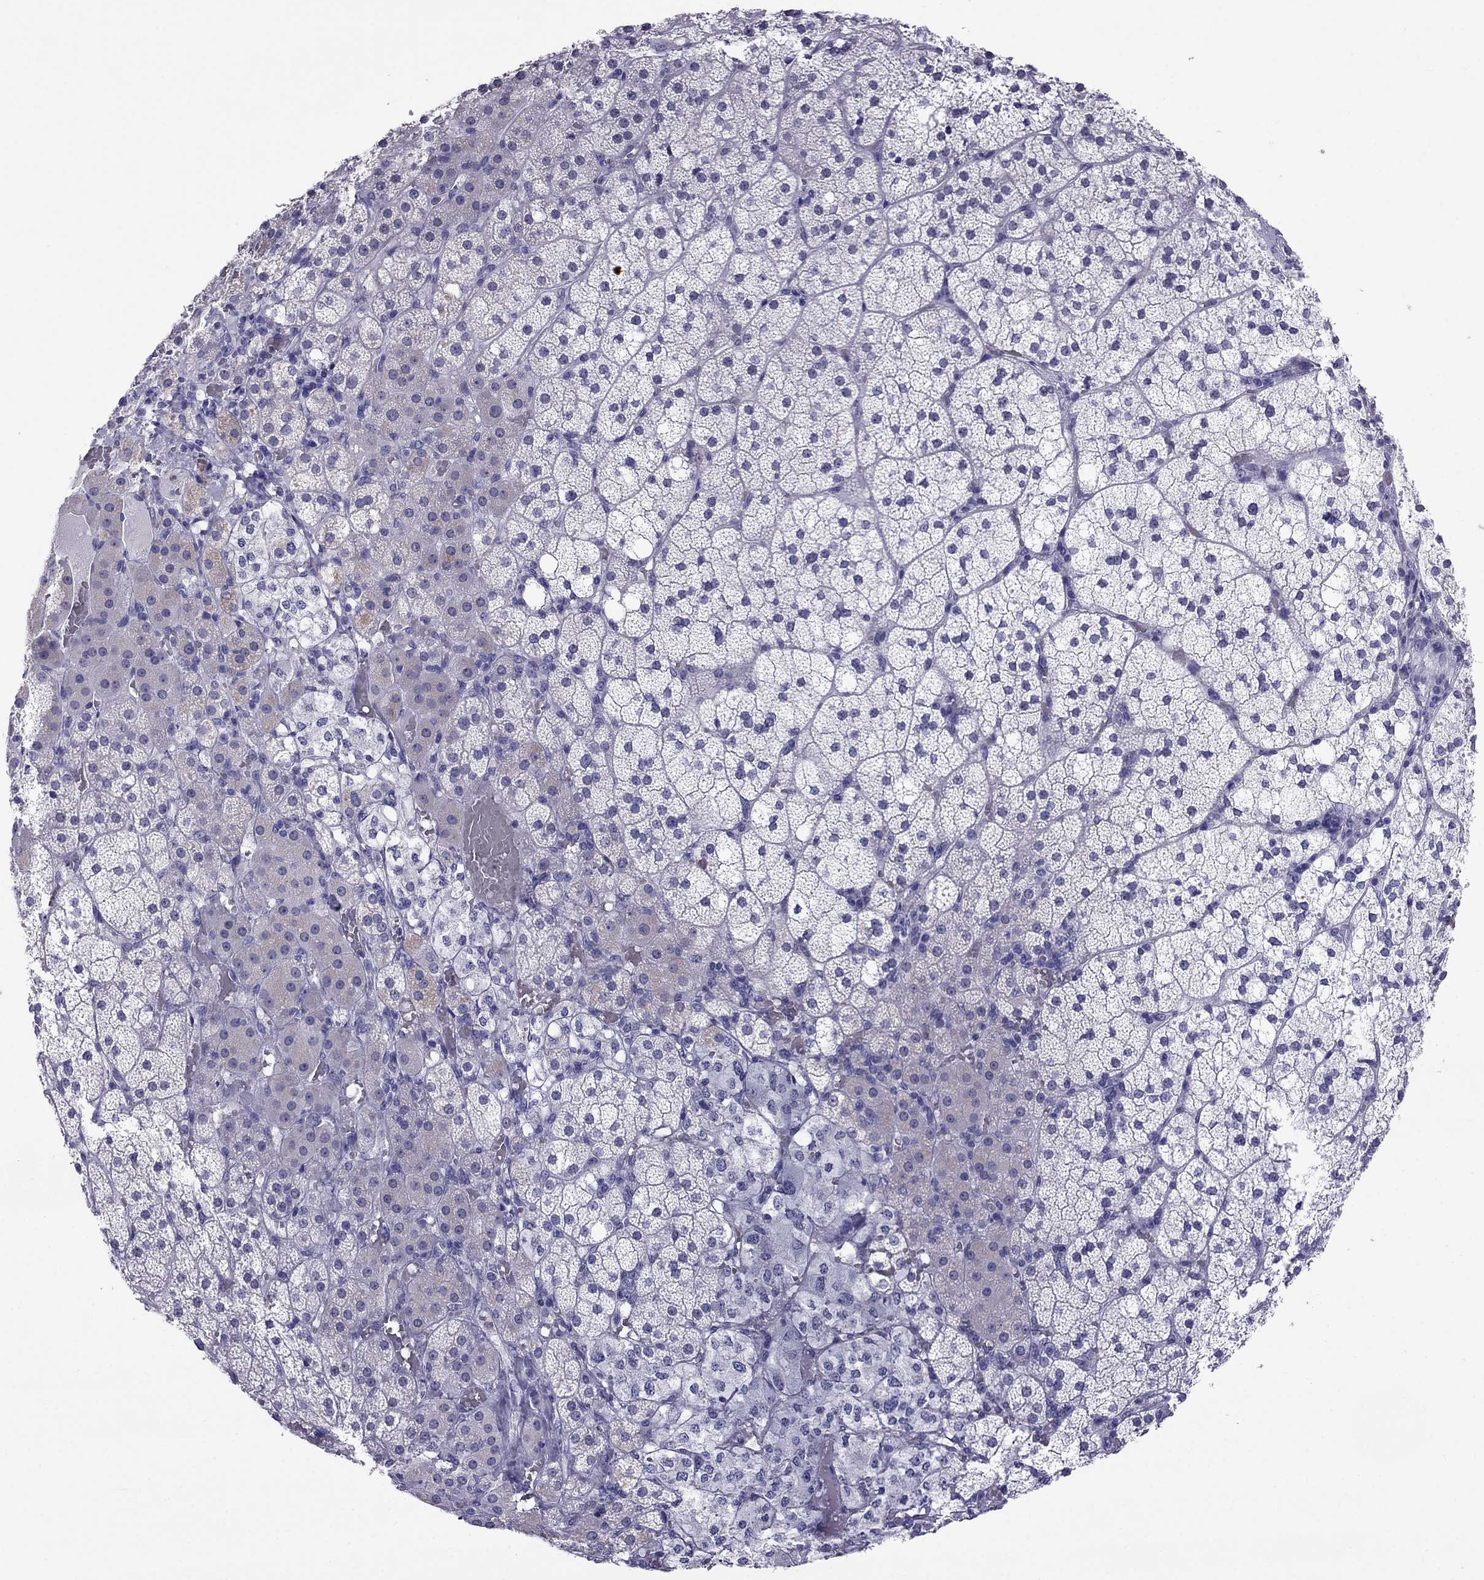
{"staining": {"intensity": "negative", "quantity": "none", "location": "none"}, "tissue": "adrenal gland", "cell_type": "Glandular cells", "image_type": "normal", "snomed": [{"axis": "morphology", "description": "Normal tissue, NOS"}, {"axis": "topography", "description": "Adrenal gland"}], "caption": "A high-resolution image shows immunohistochemistry staining of unremarkable adrenal gland, which reveals no significant expression in glandular cells. (DAB (3,3'-diaminobenzidine) immunohistochemistry, high magnification).", "gene": "CROCC2", "patient": {"sex": "male", "age": 53}}